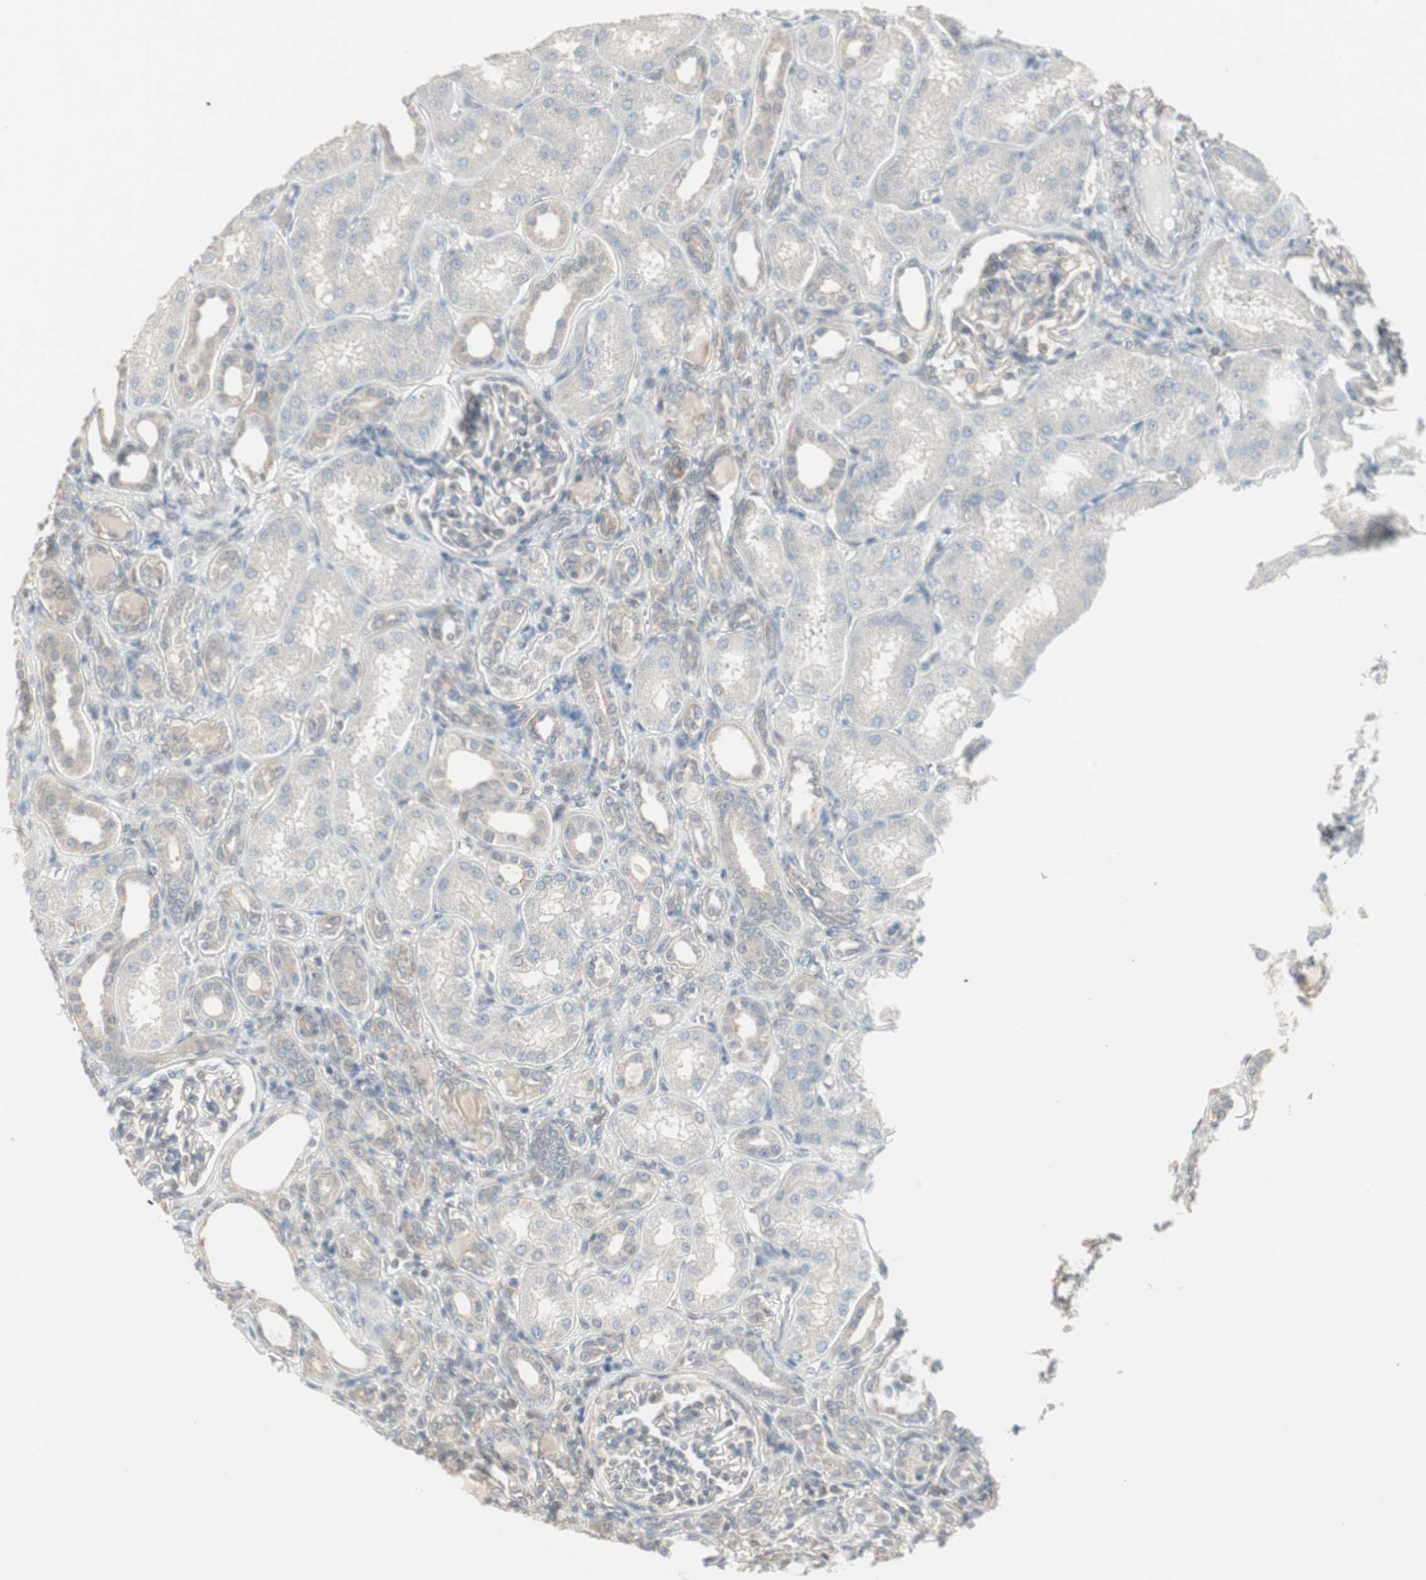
{"staining": {"intensity": "weak", "quantity": ">75%", "location": "cytoplasmic/membranous"}, "tissue": "kidney", "cell_type": "Cells in glomeruli", "image_type": "normal", "snomed": [{"axis": "morphology", "description": "Normal tissue, NOS"}, {"axis": "topography", "description": "Kidney"}], "caption": "The image reveals a brown stain indicating the presence of a protein in the cytoplasmic/membranous of cells in glomeruli in kidney. Using DAB (3,3'-diaminobenzidine) (brown) and hematoxylin (blue) stains, captured at high magnification using brightfield microscopy.", "gene": "ZFP36", "patient": {"sex": "male", "age": 7}}